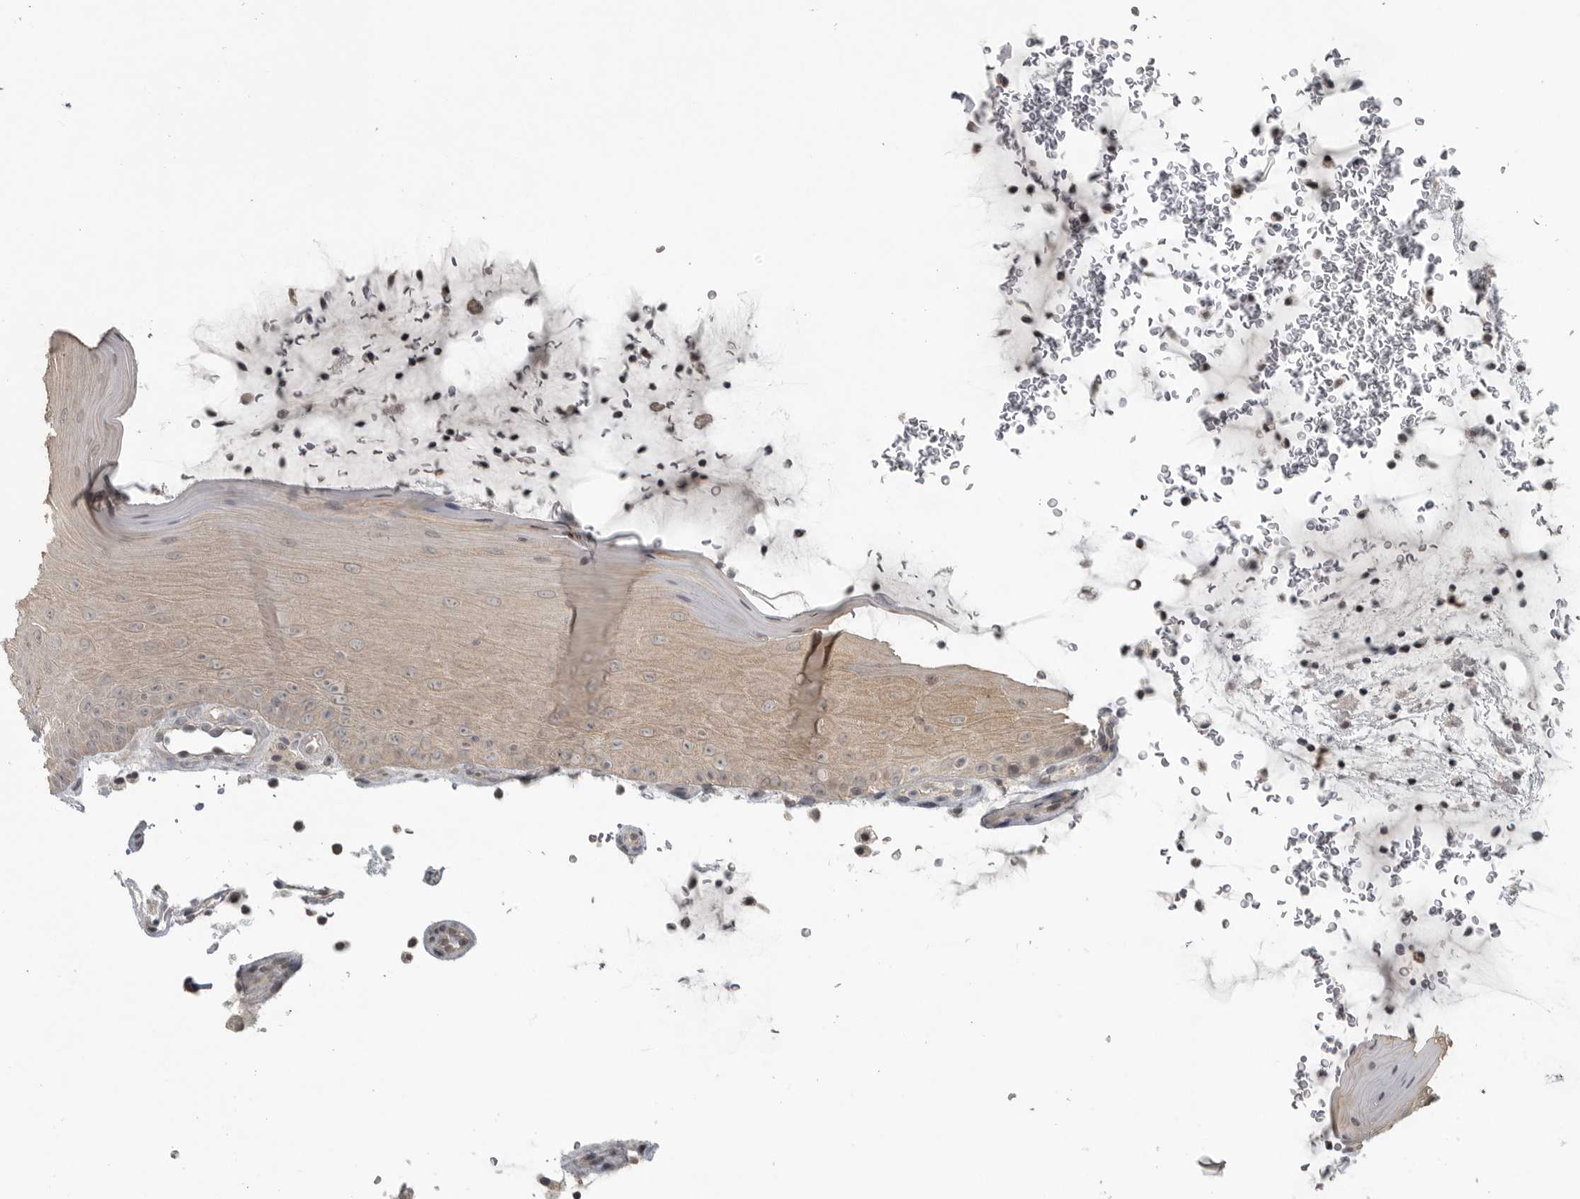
{"staining": {"intensity": "weak", "quantity": ">75%", "location": "cytoplasmic/membranous"}, "tissue": "oral mucosa", "cell_type": "Squamous epithelial cells", "image_type": "normal", "snomed": [{"axis": "morphology", "description": "Normal tissue, NOS"}, {"axis": "topography", "description": "Oral tissue"}], "caption": "Immunohistochemistry histopathology image of unremarkable oral mucosa stained for a protein (brown), which reveals low levels of weak cytoplasmic/membranous staining in about >75% of squamous epithelial cells.", "gene": "LLGL1", "patient": {"sex": "male", "age": 13}}